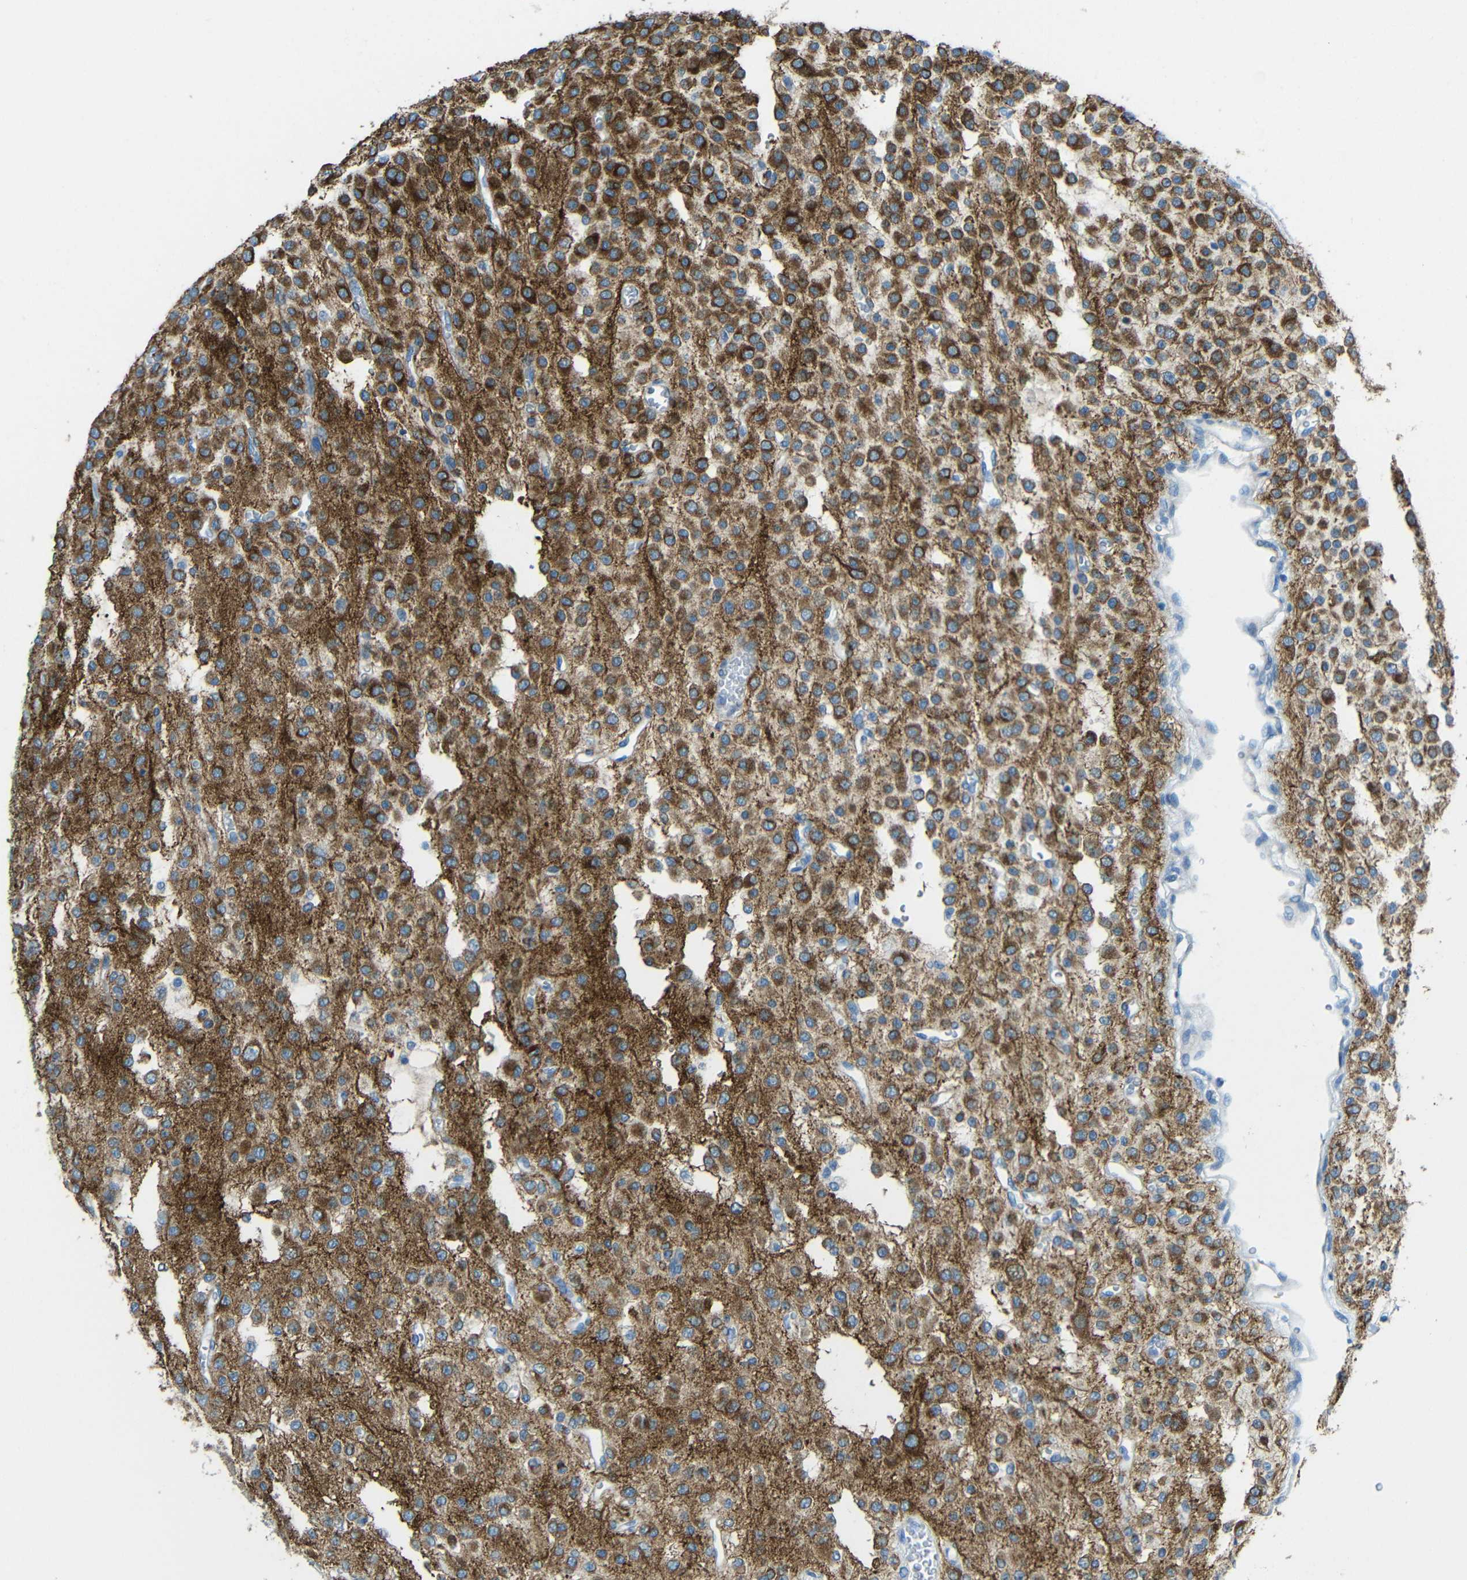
{"staining": {"intensity": "moderate", "quantity": ">75%", "location": "cytoplasmic/membranous"}, "tissue": "glioma", "cell_type": "Tumor cells", "image_type": "cancer", "snomed": [{"axis": "morphology", "description": "Glioma, malignant, Low grade"}, {"axis": "topography", "description": "Brain"}], "caption": "Tumor cells display moderate cytoplasmic/membranous staining in about >75% of cells in glioma. Immunohistochemistry stains the protein in brown and the nuclei are stained blue.", "gene": "TUBB4B", "patient": {"sex": "male", "age": 38}}